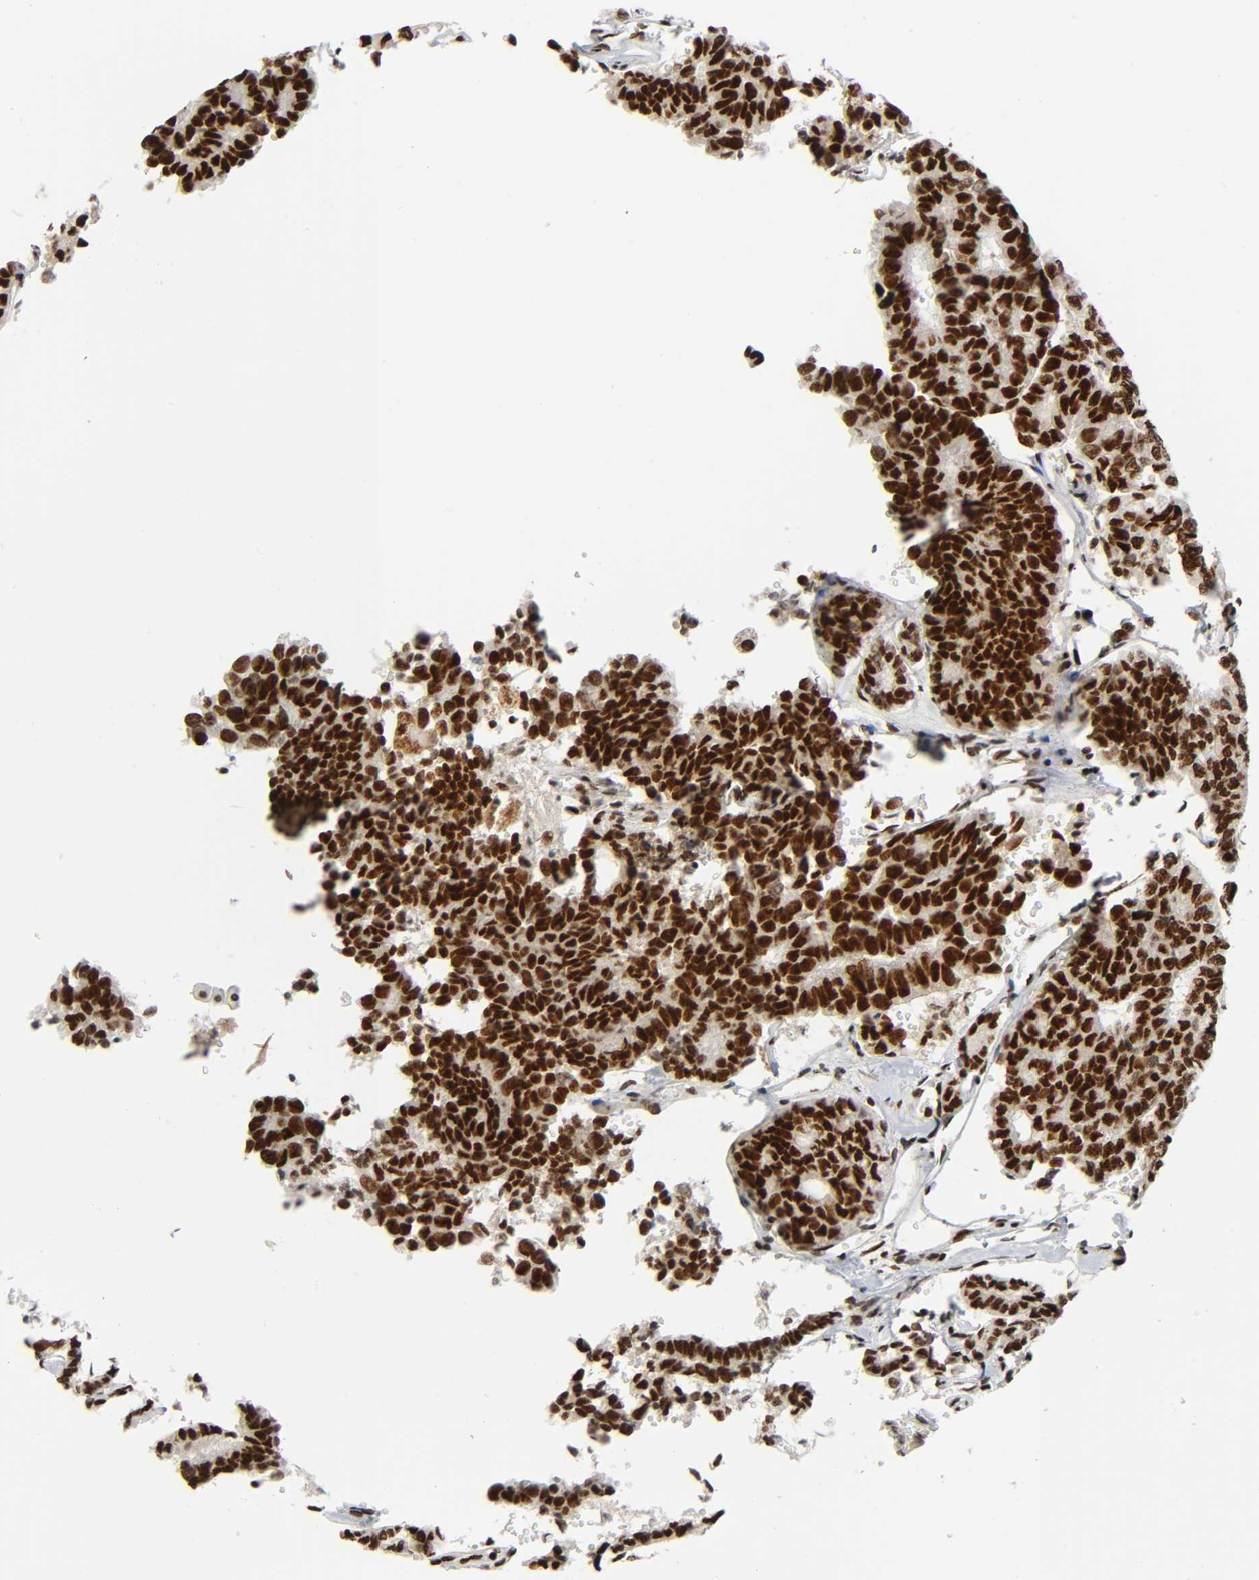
{"staining": {"intensity": "strong", "quantity": ">75%", "location": "nuclear"}, "tissue": "thyroid cancer", "cell_type": "Tumor cells", "image_type": "cancer", "snomed": [{"axis": "morphology", "description": "Papillary adenocarcinoma, NOS"}, {"axis": "topography", "description": "Thyroid gland"}], "caption": "A brown stain shows strong nuclear positivity of a protein in human thyroid papillary adenocarcinoma tumor cells.", "gene": "CDK9", "patient": {"sex": "female", "age": 35}}